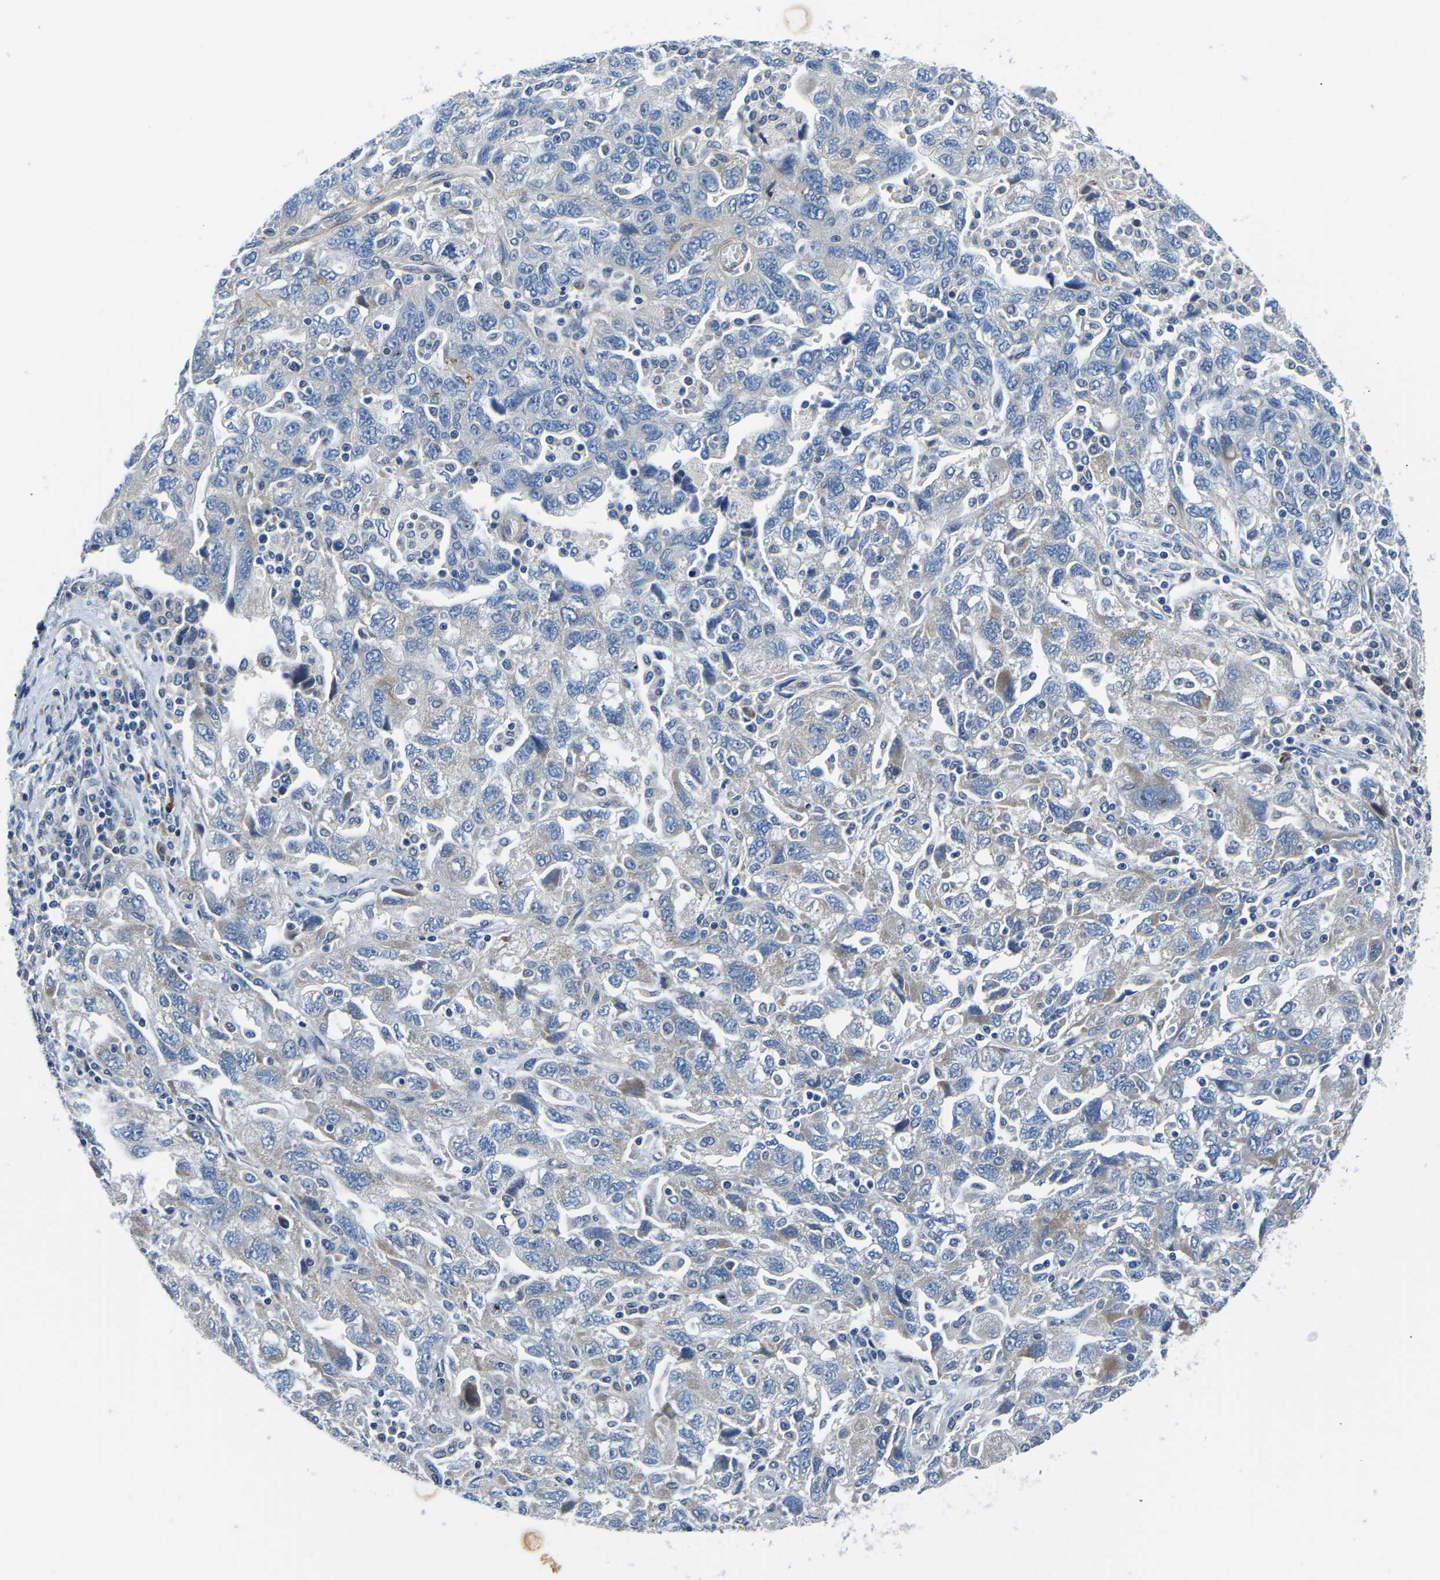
{"staining": {"intensity": "negative", "quantity": "none", "location": "none"}, "tissue": "ovarian cancer", "cell_type": "Tumor cells", "image_type": "cancer", "snomed": [{"axis": "morphology", "description": "Carcinoma, NOS"}, {"axis": "morphology", "description": "Cystadenocarcinoma, serous, NOS"}, {"axis": "topography", "description": "Ovary"}], "caption": "Tumor cells show no significant protein expression in ovarian cancer.", "gene": "LIAS", "patient": {"sex": "female", "age": 69}}